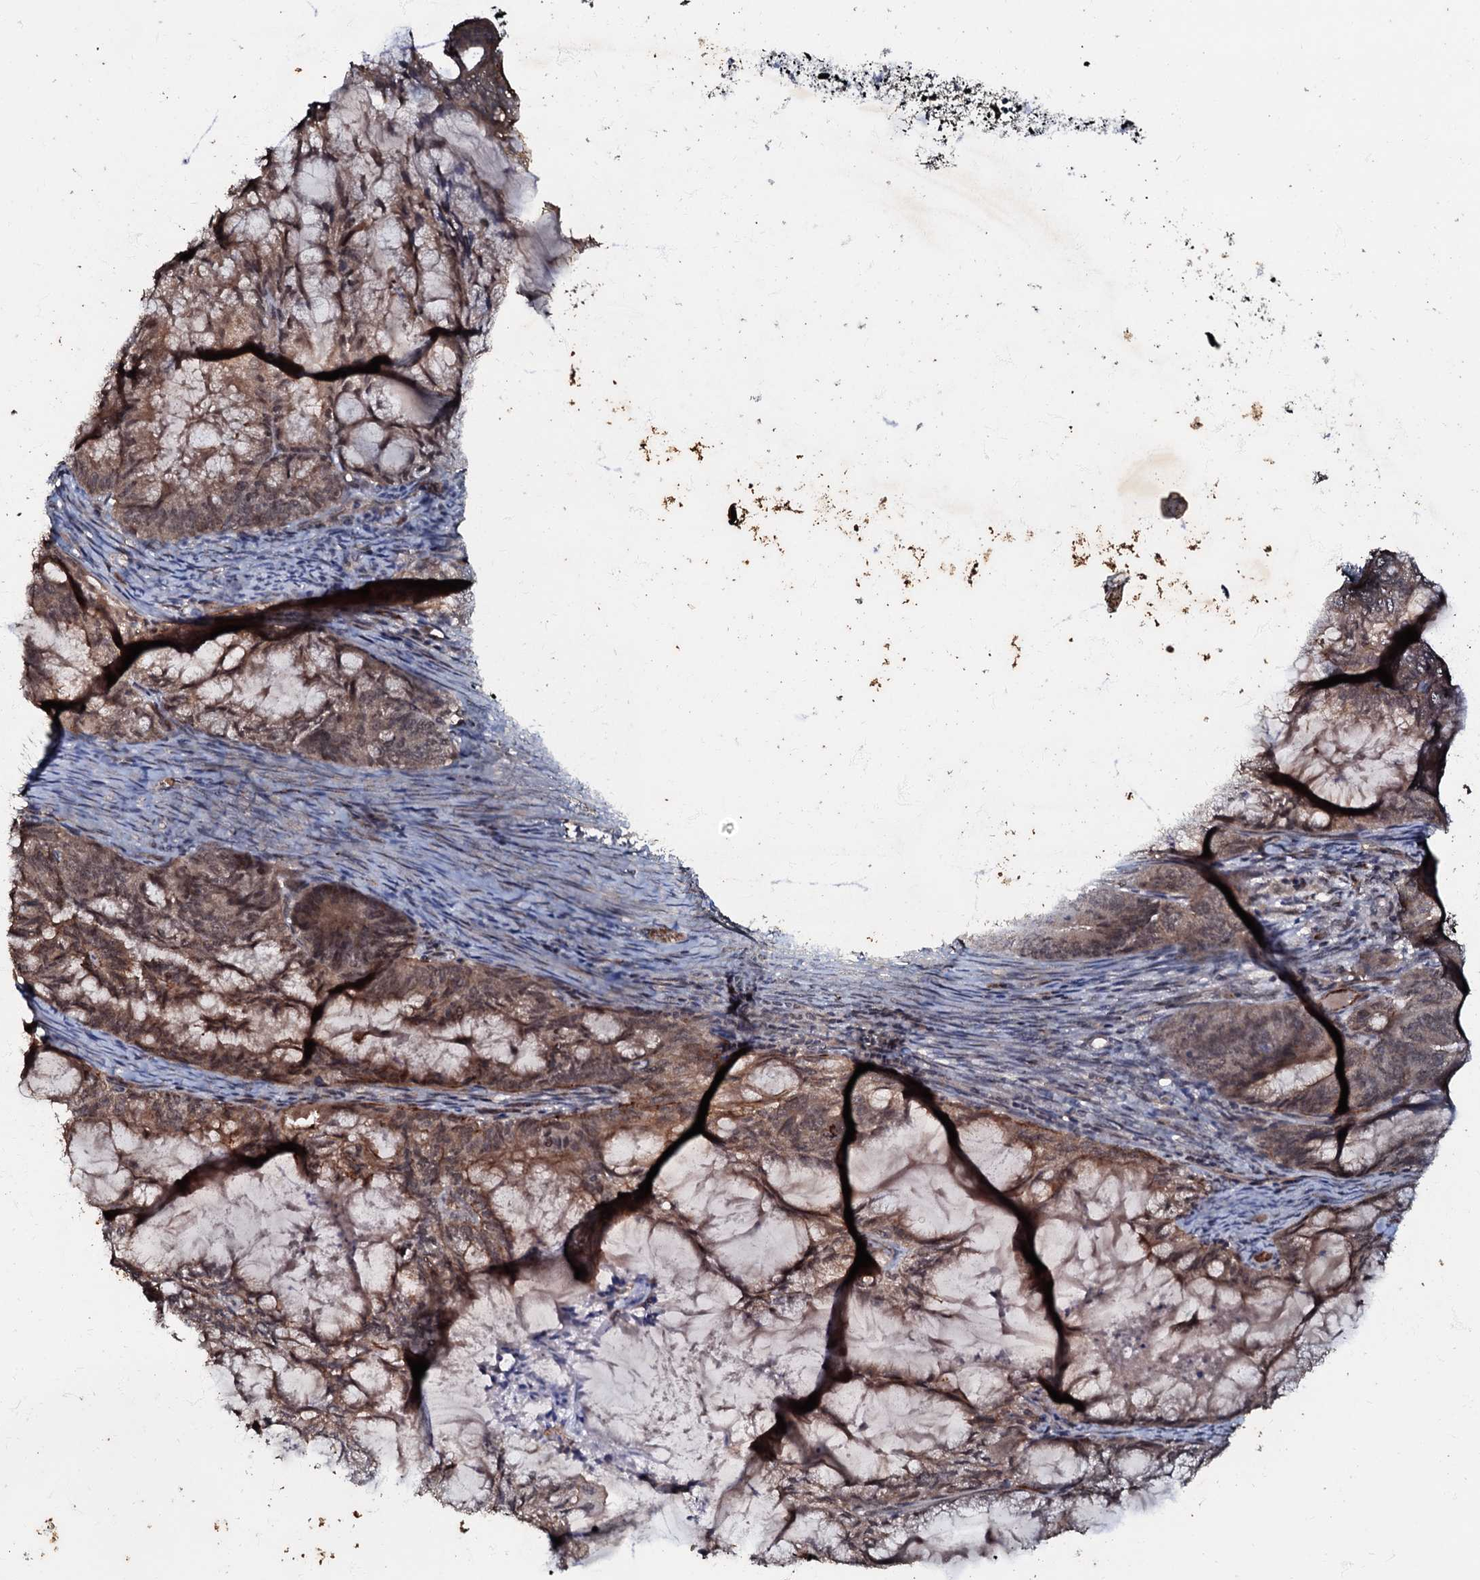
{"staining": {"intensity": "moderate", "quantity": ">75%", "location": "cytoplasmic/membranous"}, "tissue": "endometrial cancer", "cell_type": "Tumor cells", "image_type": "cancer", "snomed": [{"axis": "morphology", "description": "Adenocarcinoma, NOS"}, {"axis": "topography", "description": "Endometrium"}], "caption": "Immunohistochemistry (IHC) of endometrial adenocarcinoma reveals medium levels of moderate cytoplasmic/membranous staining in about >75% of tumor cells.", "gene": "MANSC4", "patient": {"sex": "female", "age": 86}}